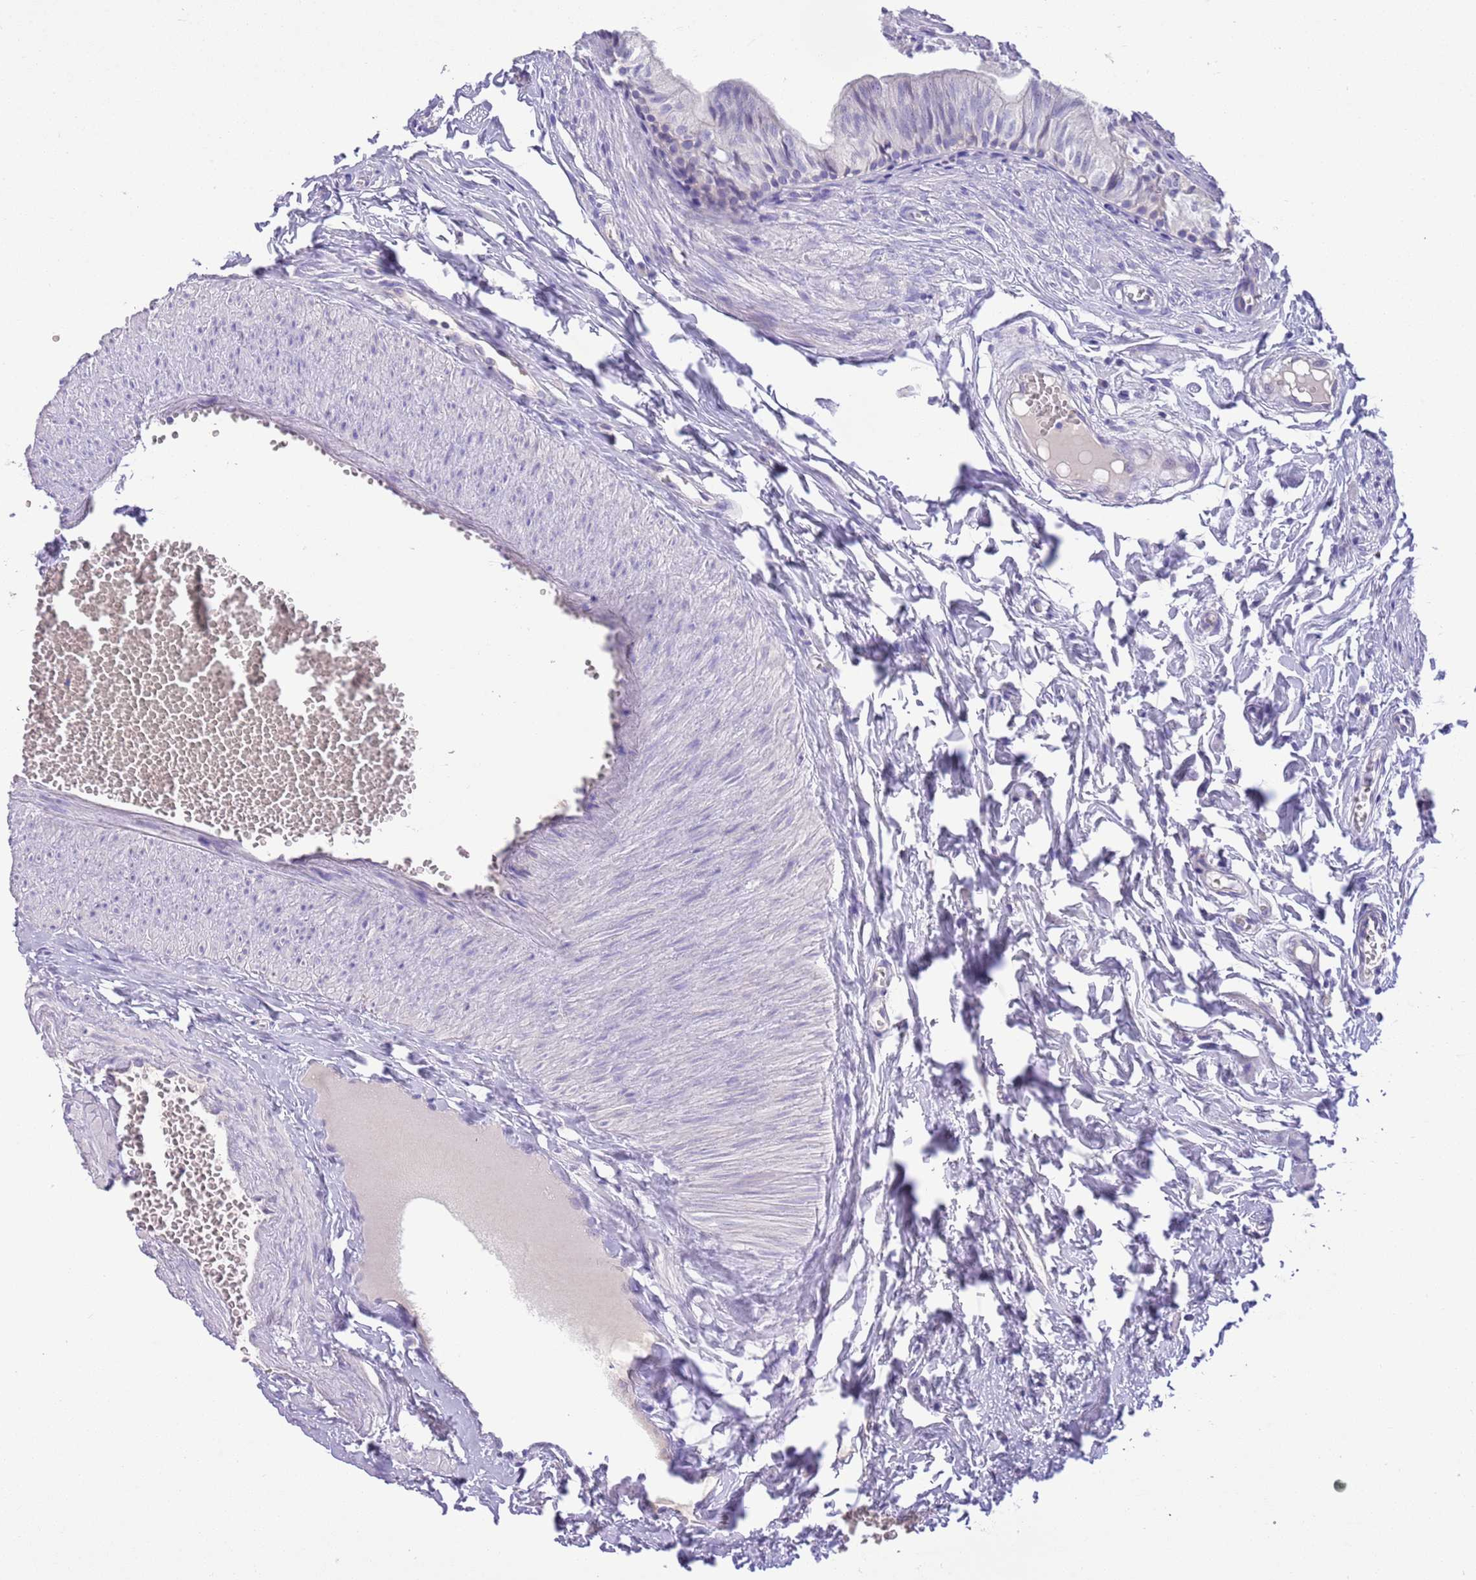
{"staining": {"intensity": "negative", "quantity": "none", "location": "none"}, "tissue": "epididymis", "cell_type": "Glandular cells", "image_type": "normal", "snomed": [{"axis": "morphology", "description": "Normal tissue, NOS"}, {"axis": "topography", "description": "Epididymis"}], "caption": "IHC of normal human epididymis demonstrates no expression in glandular cells.", "gene": "SFTPA1", "patient": {"sex": "male", "age": 37}}